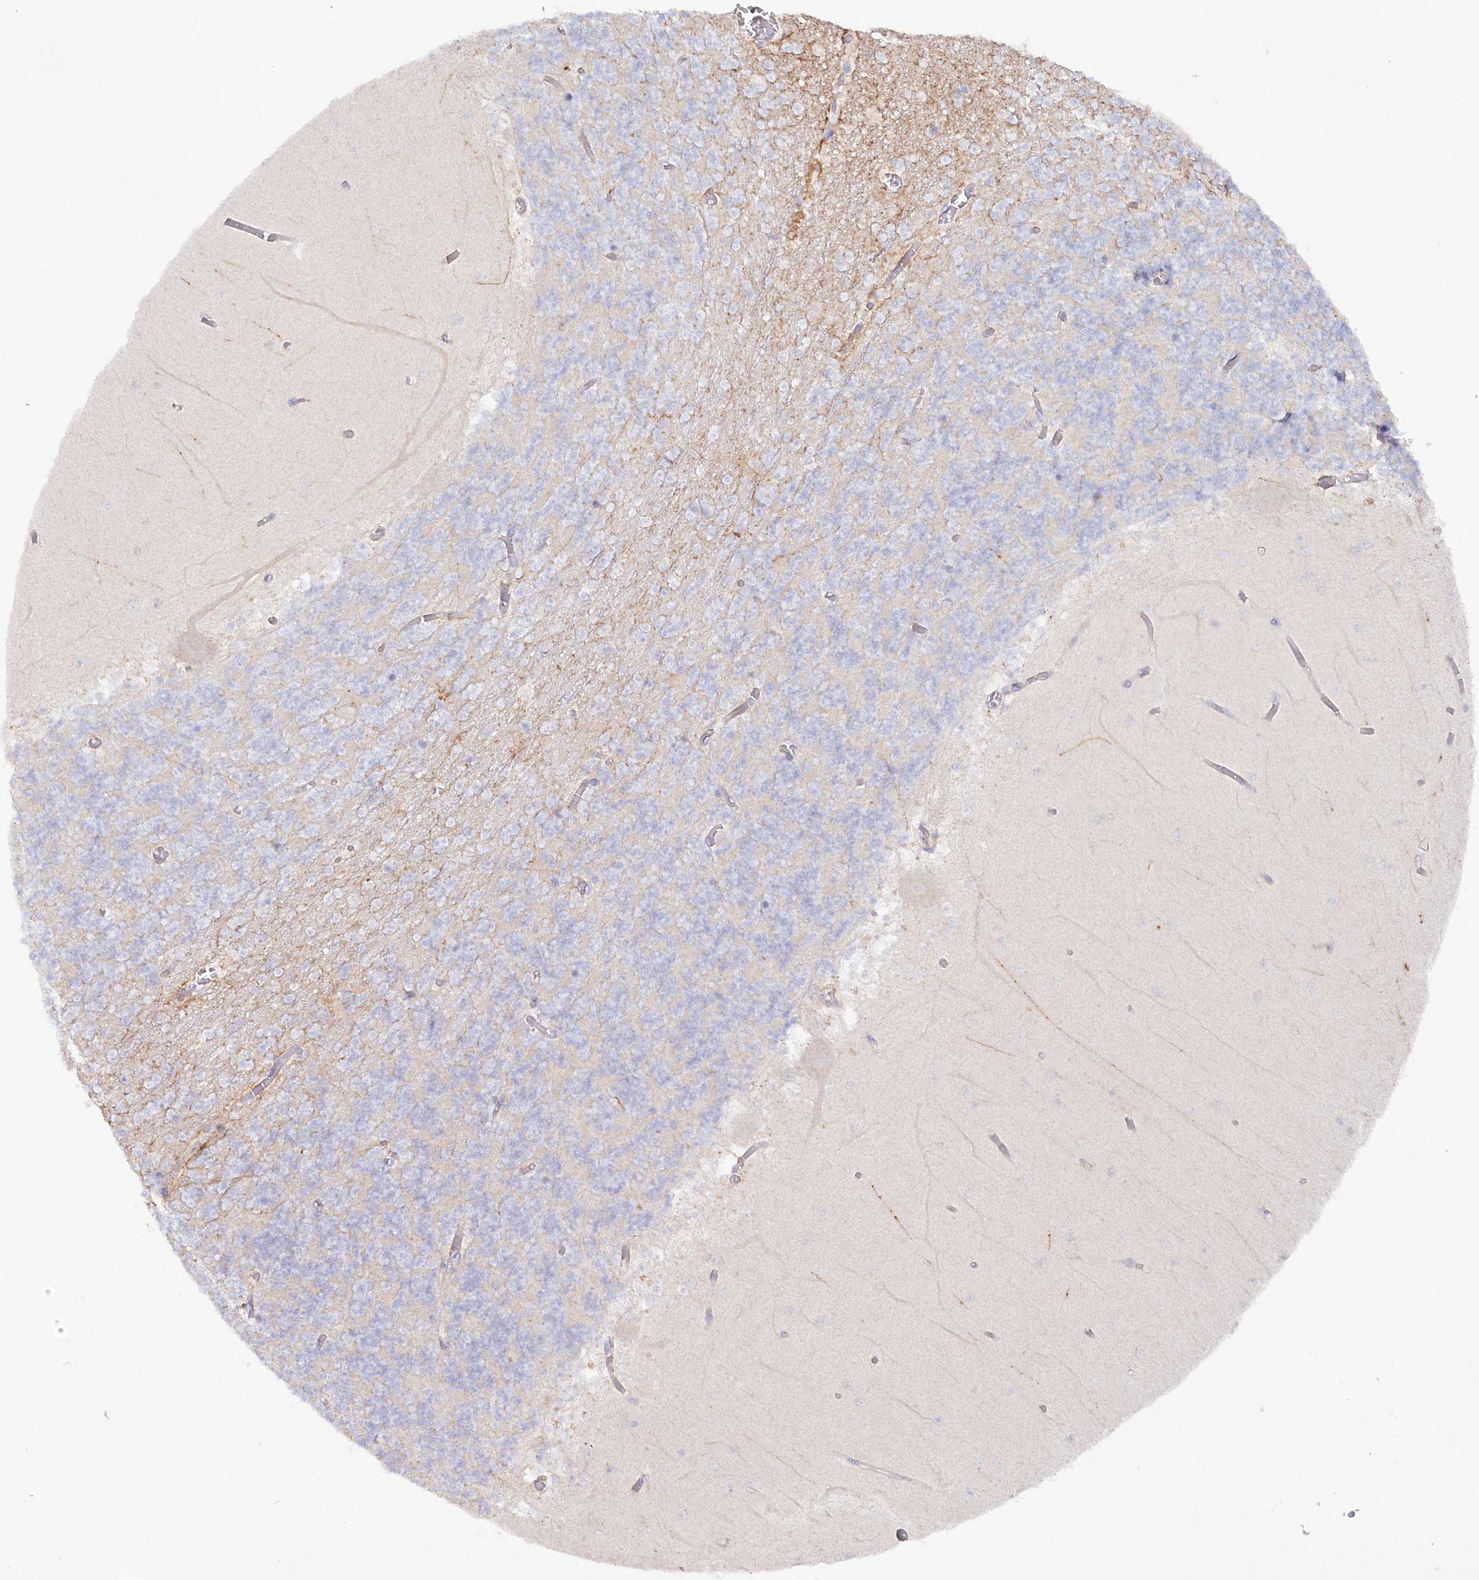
{"staining": {"intensity": "negative", "quantity": "none", "location": "none"}, "tissue": "cerebellum", "cell_type": "Cells in granular layer", "image_type": "normal", "snomed": [{"axis": "morphology", "description": "Normal tissue, NOS"}, {"axis": "topography", "description": "Cerebellum"}], "caption": "DAB (3,3'-diaminobenzidine) immunohistochemical staining of normal cerebellum demonstrates no significant positivity in cells in granular layer.", "gene": "TNIP1", "patient": {"sex": "female", "age": 28}}